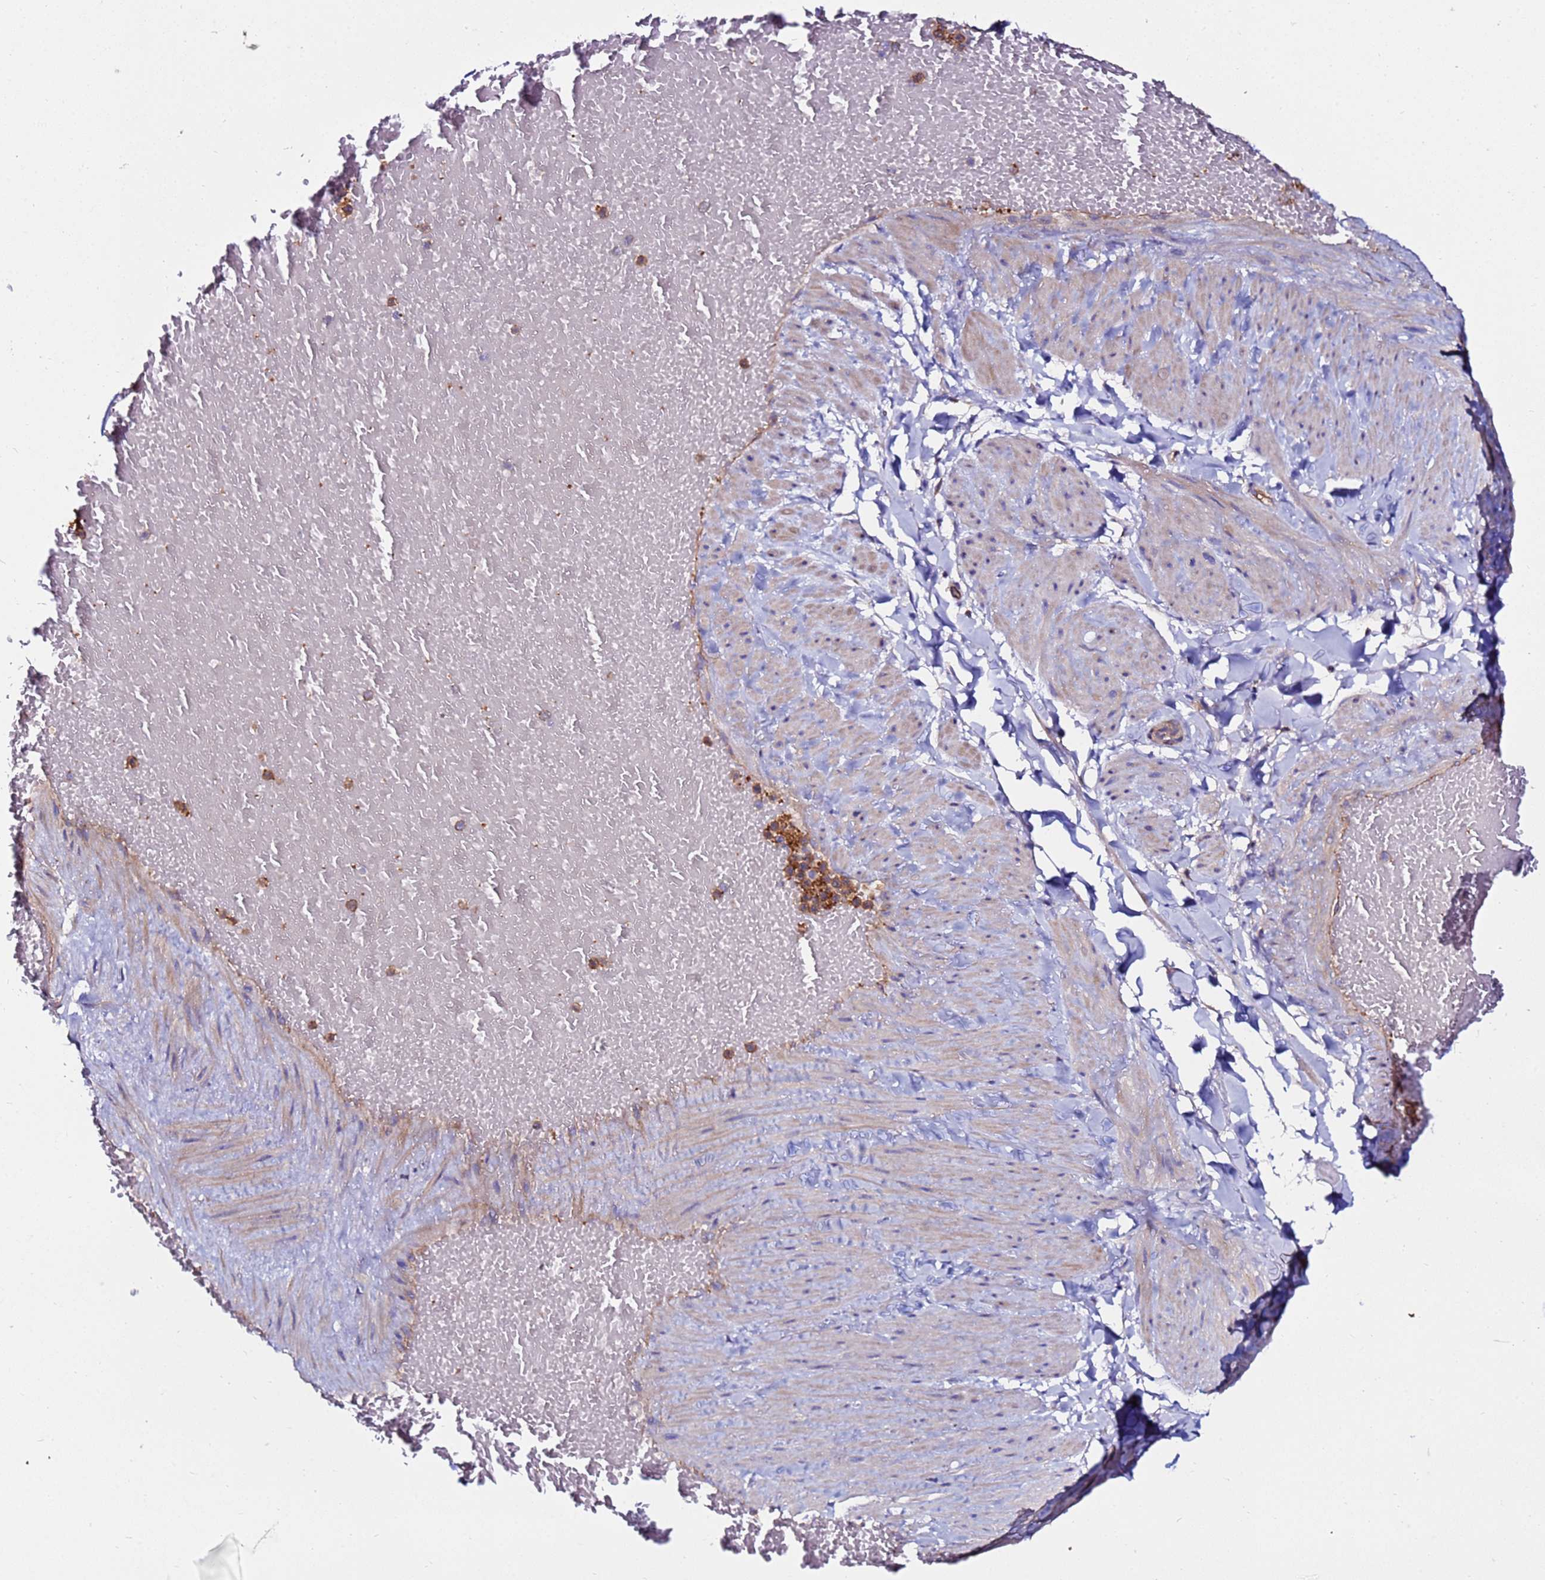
{"staining": {"intensity": "negative", "quantity": "none", "location": "none"}, "tissue": "adipose tissue", "cell_type": "Adipocytes", "image_type": "normal", "snomed": [{"axis": "morphology", "description": "Normal tissue, NOS"}, {"axis": "topography", "description": "Soft tissue"}, {"axis": "topography", "description": "Vascular tissue"}], "caption": "DAB (3,3'-diaminobenzidine) immunohistochemical staining of normal human adipose tissue shows no significant staining in adipocytes. (Brightfield microscopy of DAB (3,3'-diaminobenzidine) immunohistochemistry (IHC) at high magnification).", "gene": "POTEE", "patient": {"sex": "male", "age": 54}}